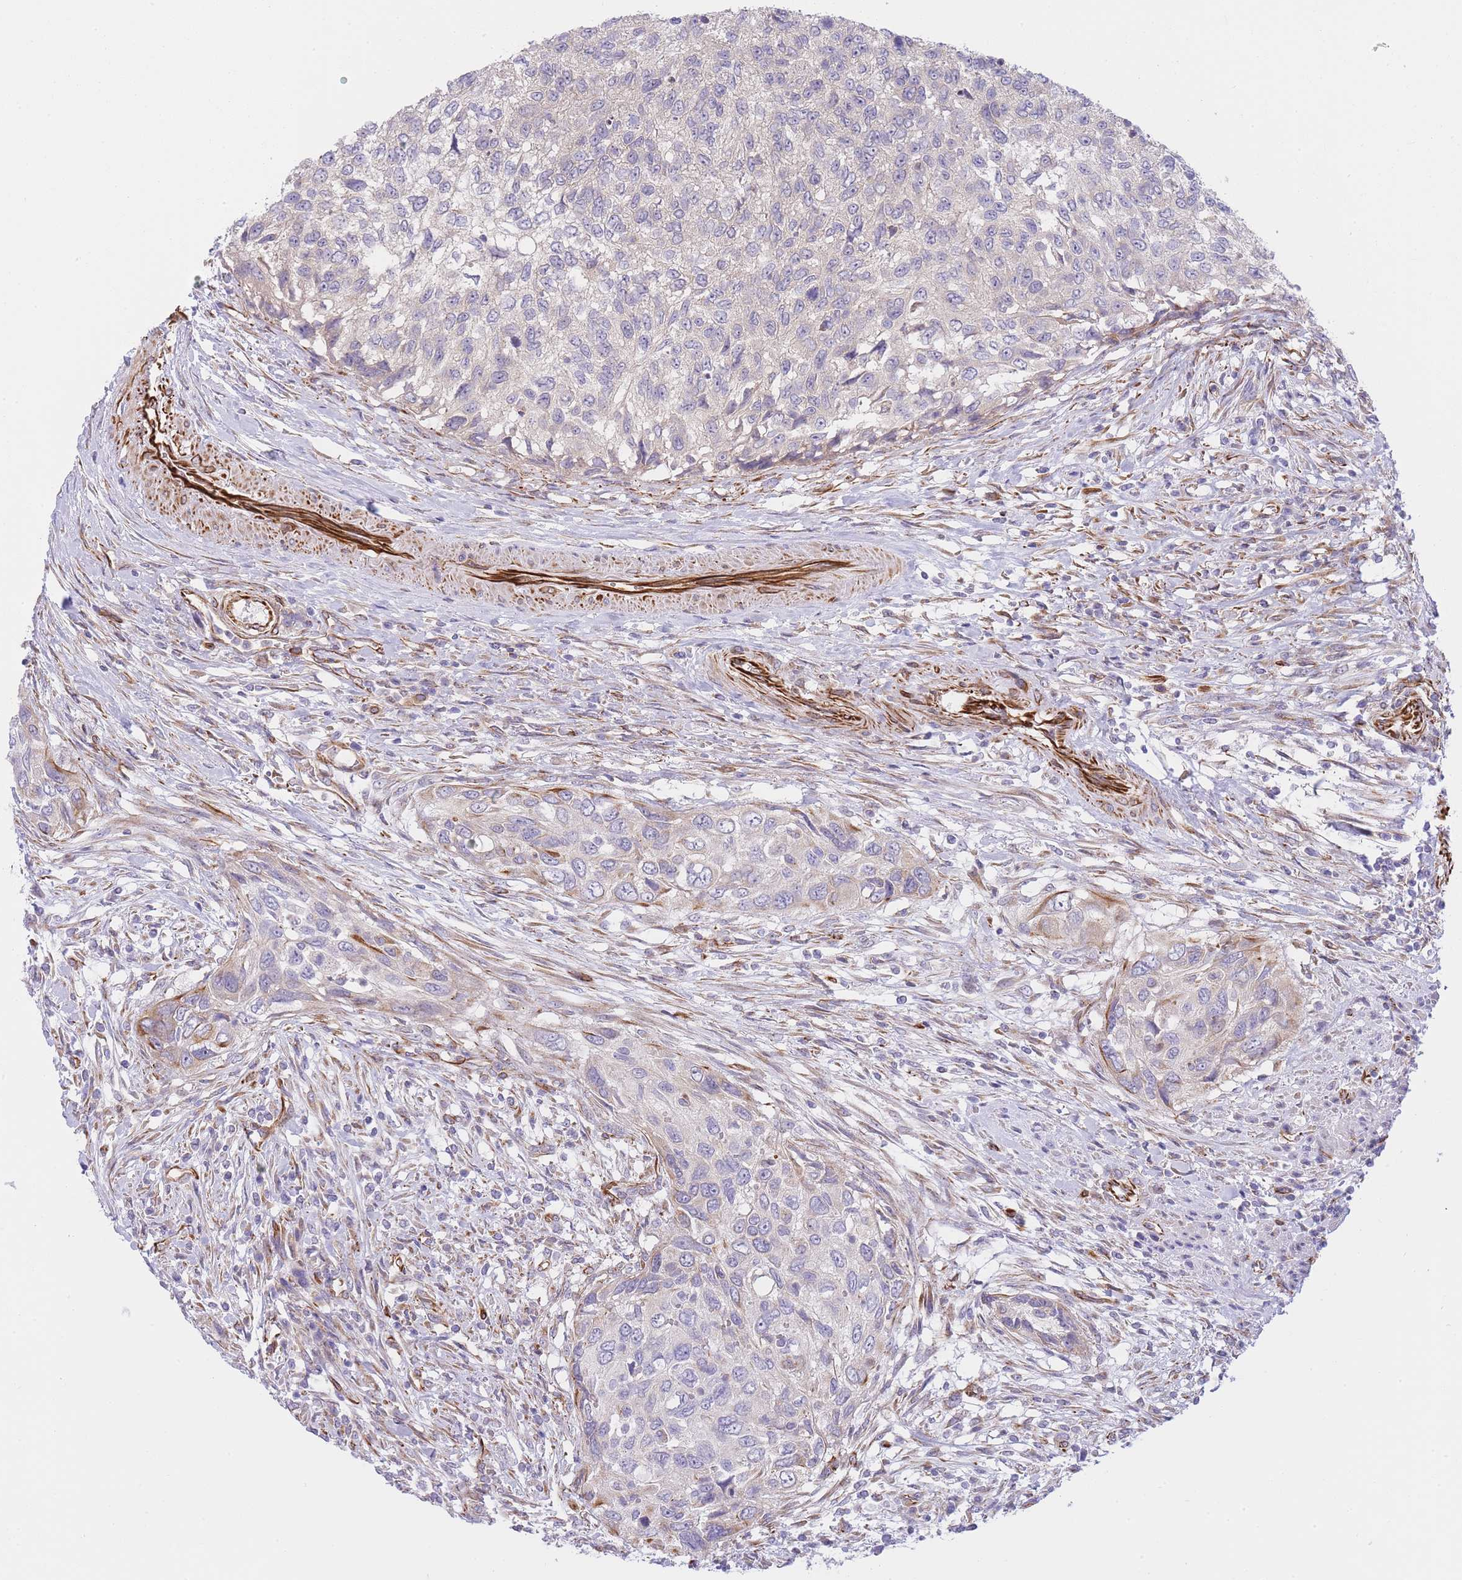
{"staining": {"intensity": "weak", "quantity": "<25%", "location": "cytoplasmic/membranous"}, "tissue": "urothelial cancer", "cell_type": "Tumor cells", "image_type": "cancer", "snomed": [{"axis": "morphology", "description": "Urothelial carcinoma, High grade"}, {"axis": "topography", "description": "Urinary bladder"}], "caption": "Immunohistochemistry photomicrograph of human urothelial cancer stained for a protein (brown), which exhibits no expression in tumor cells.", "gene": "ECPAS", "patient": {"sex": "female", "age": 60}}